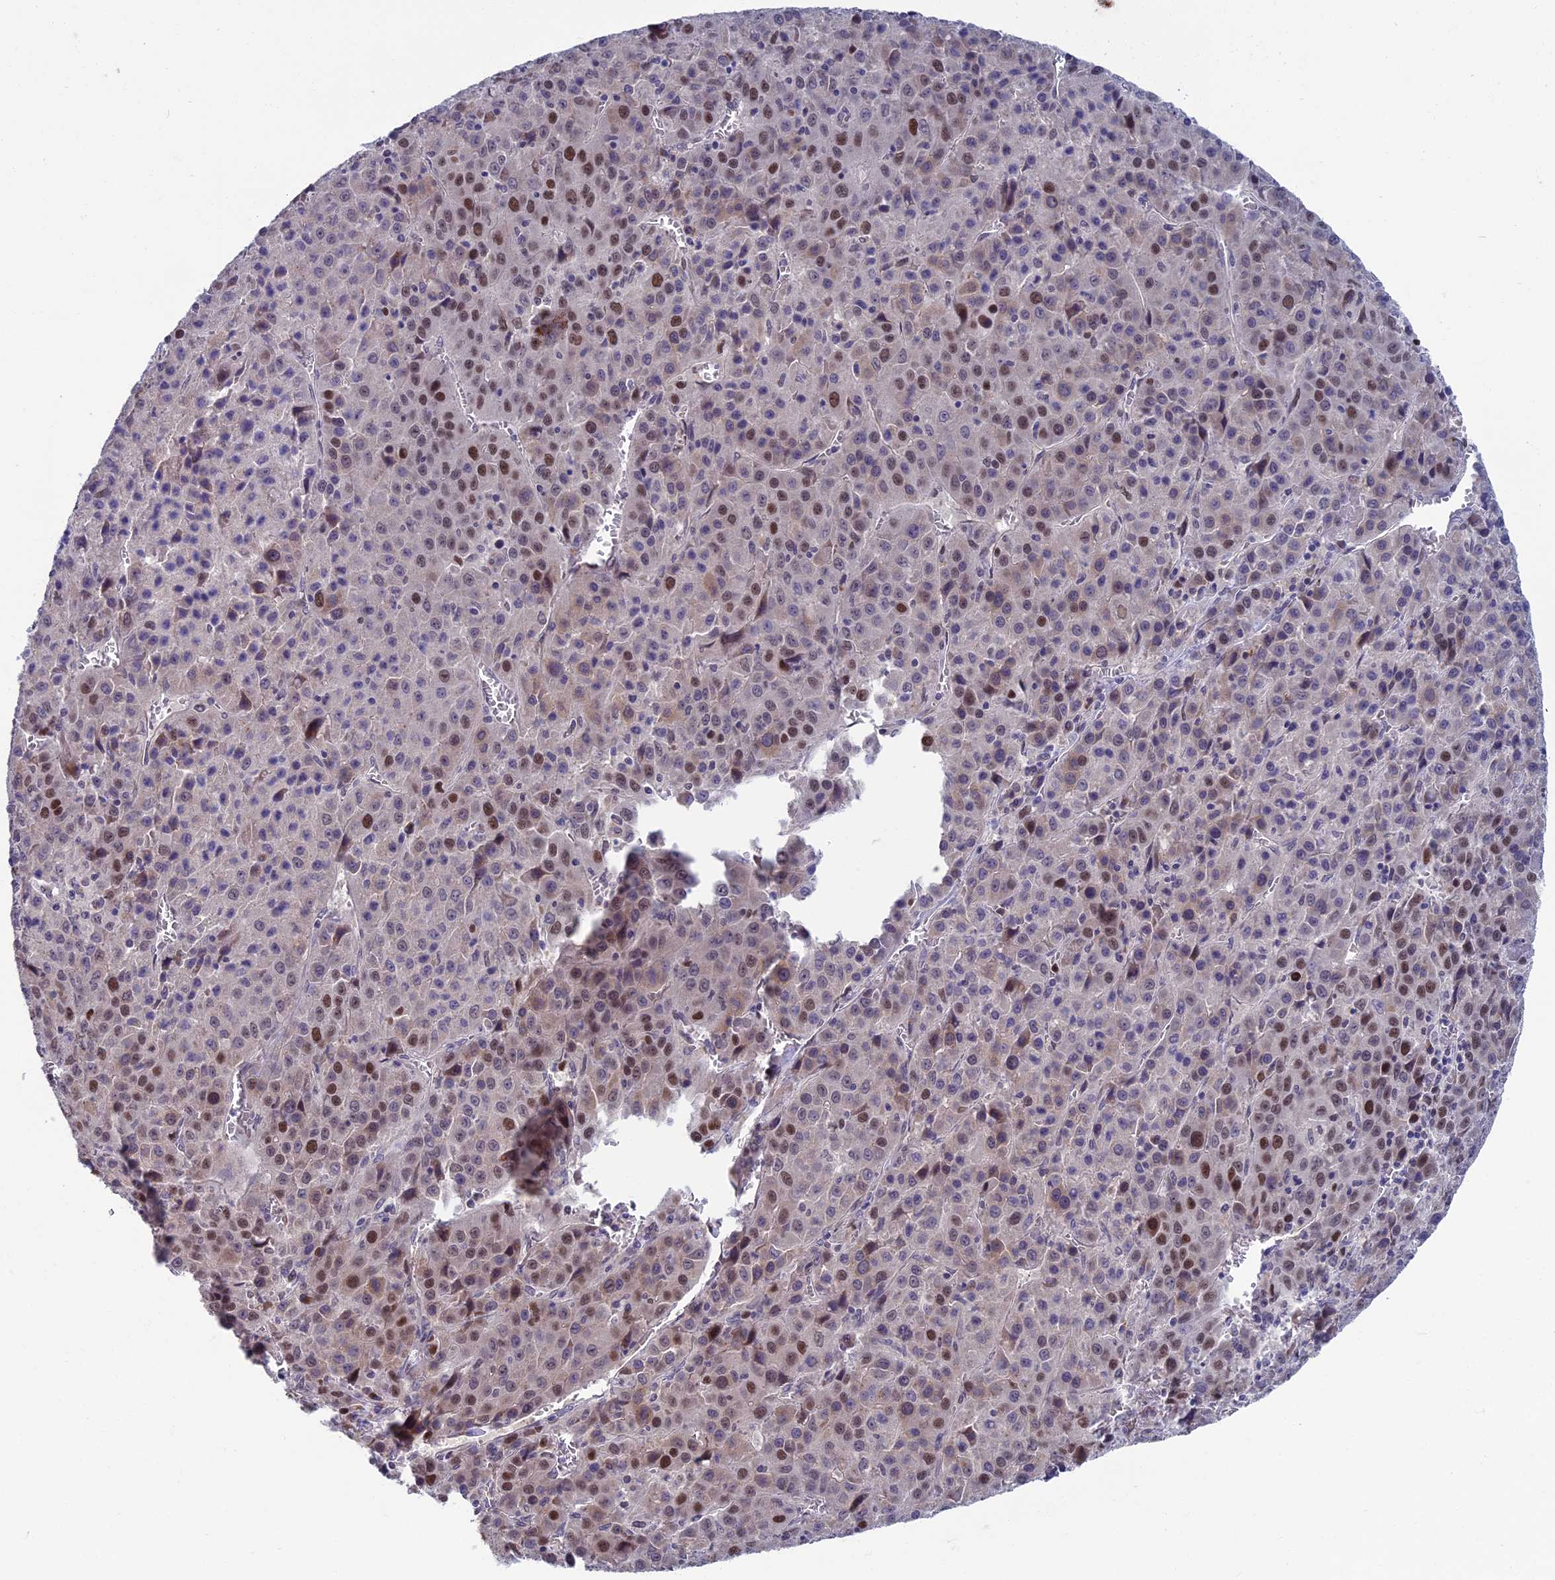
{"staining": {"intensity": "strong", "quantity": "25%-75%", "location": "nuclear"}, "tissue": "liver cancer", "cell_type": "Tumor cells", "image_type": "cancer", "snomed": [{"axis": "morphology", "description": "Carcinoma, Hepatocellular, NOS"}, {"axis": "topography", "description": "Liver"}], "caption": "The immunohistochemical stain labels strong nuclear staining in tumor cells of liver hepatocellular carcinoma tissue. (brown staining indicates protein expression, while blue staining denotes nuclei).", "gene": "LIG1", "patient": {"sex": "female", "age": 53}}